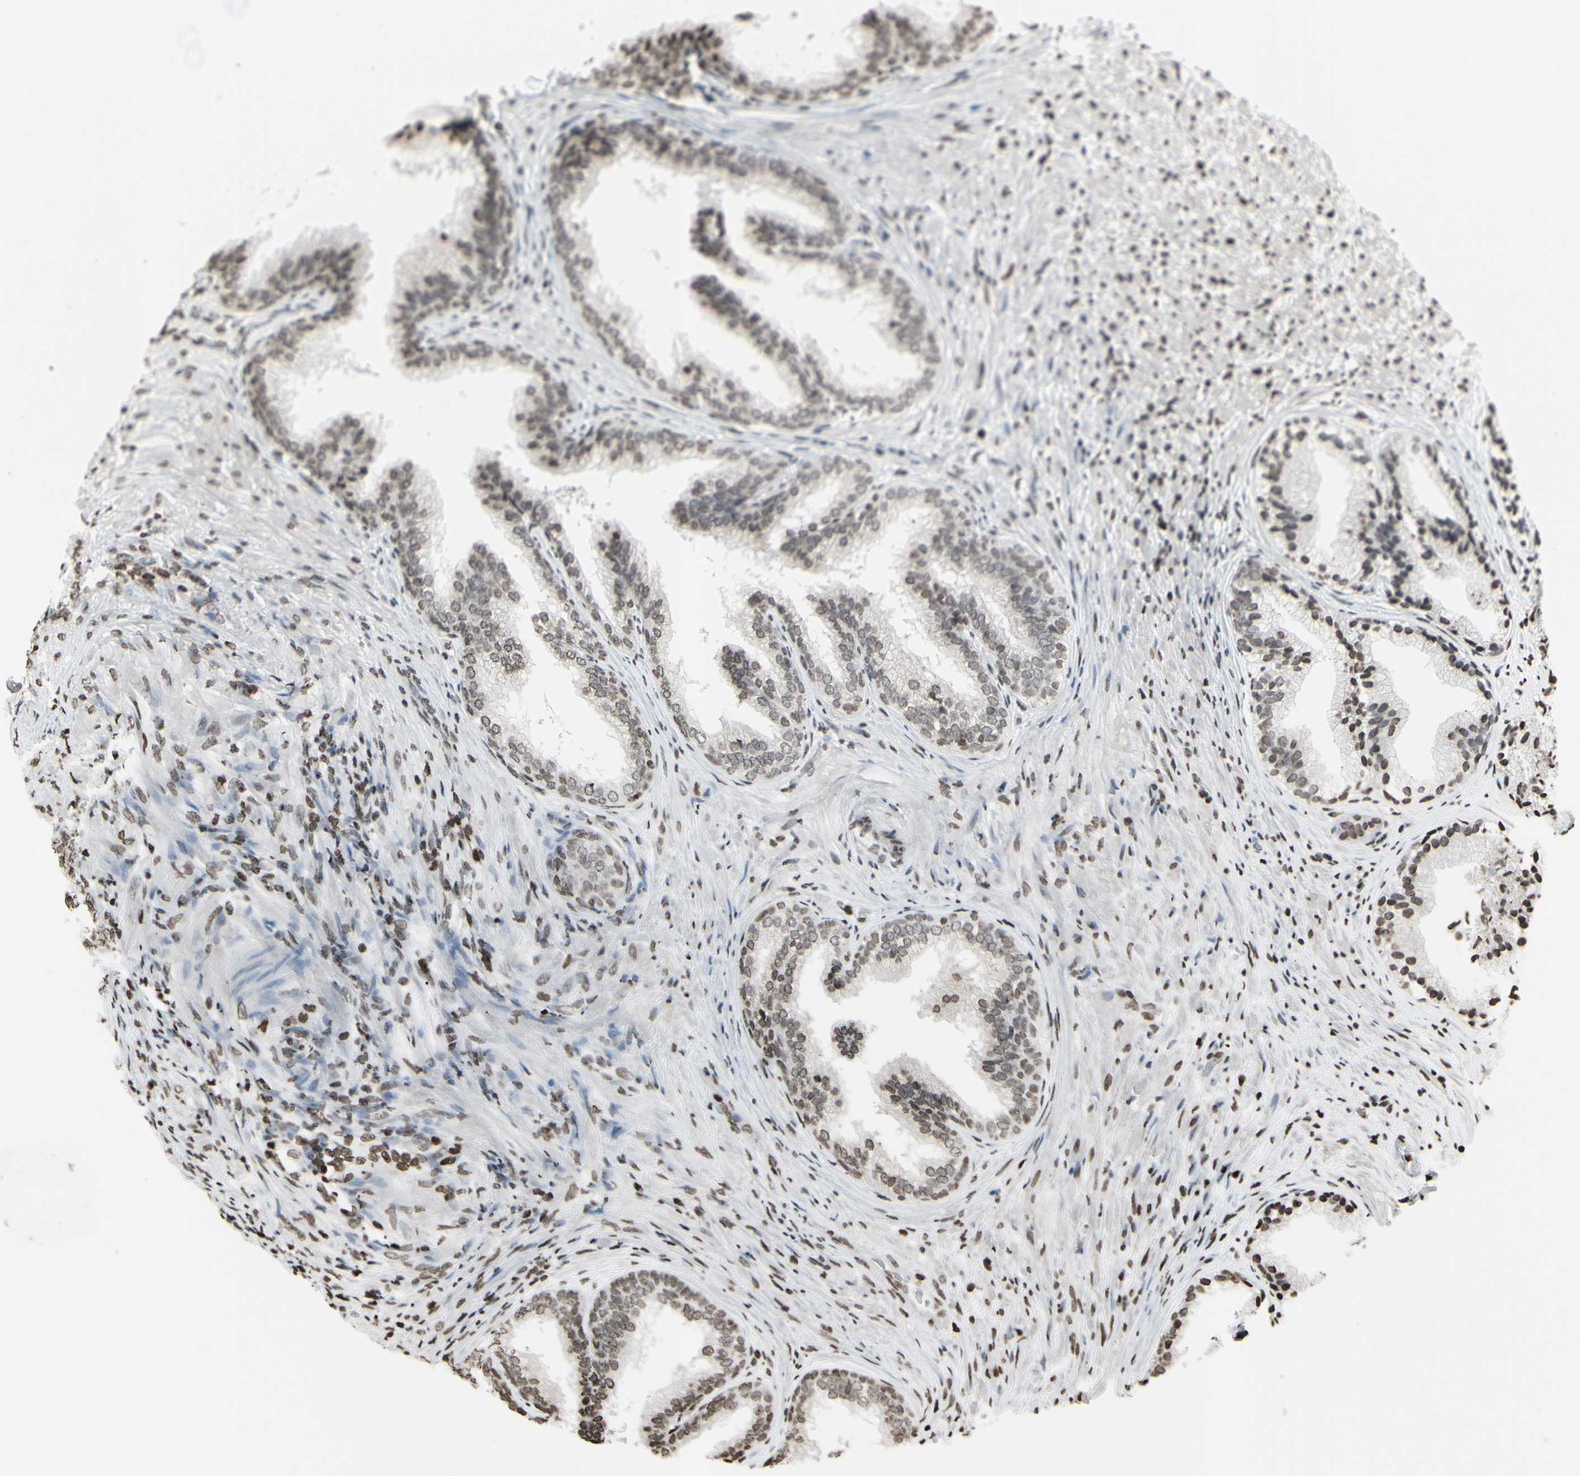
{"staining": {"intensity": "weak", "quantity": ">75%", "location": "cytoplasmic/membranous,nuclear"}, "tissue": "prostate", "cell_type": "Glandular cells", "image_type": "normal", "snomed": [{"axis": "morphology", "description": "Normal tissue, NOS"}, {"axis": "topography", "description": "Prostate"}], "caption": "An immunohistochemistry (IHC) micrograph of benign tissue is shown. Protein staining in brown shows weak cytoplasmic/membranous,nuclear positivity in prostate within glandular cells. Nuclei are stained in blue.", "gene": "CD79B", "patient": {"sex": "male", "age": 76}}